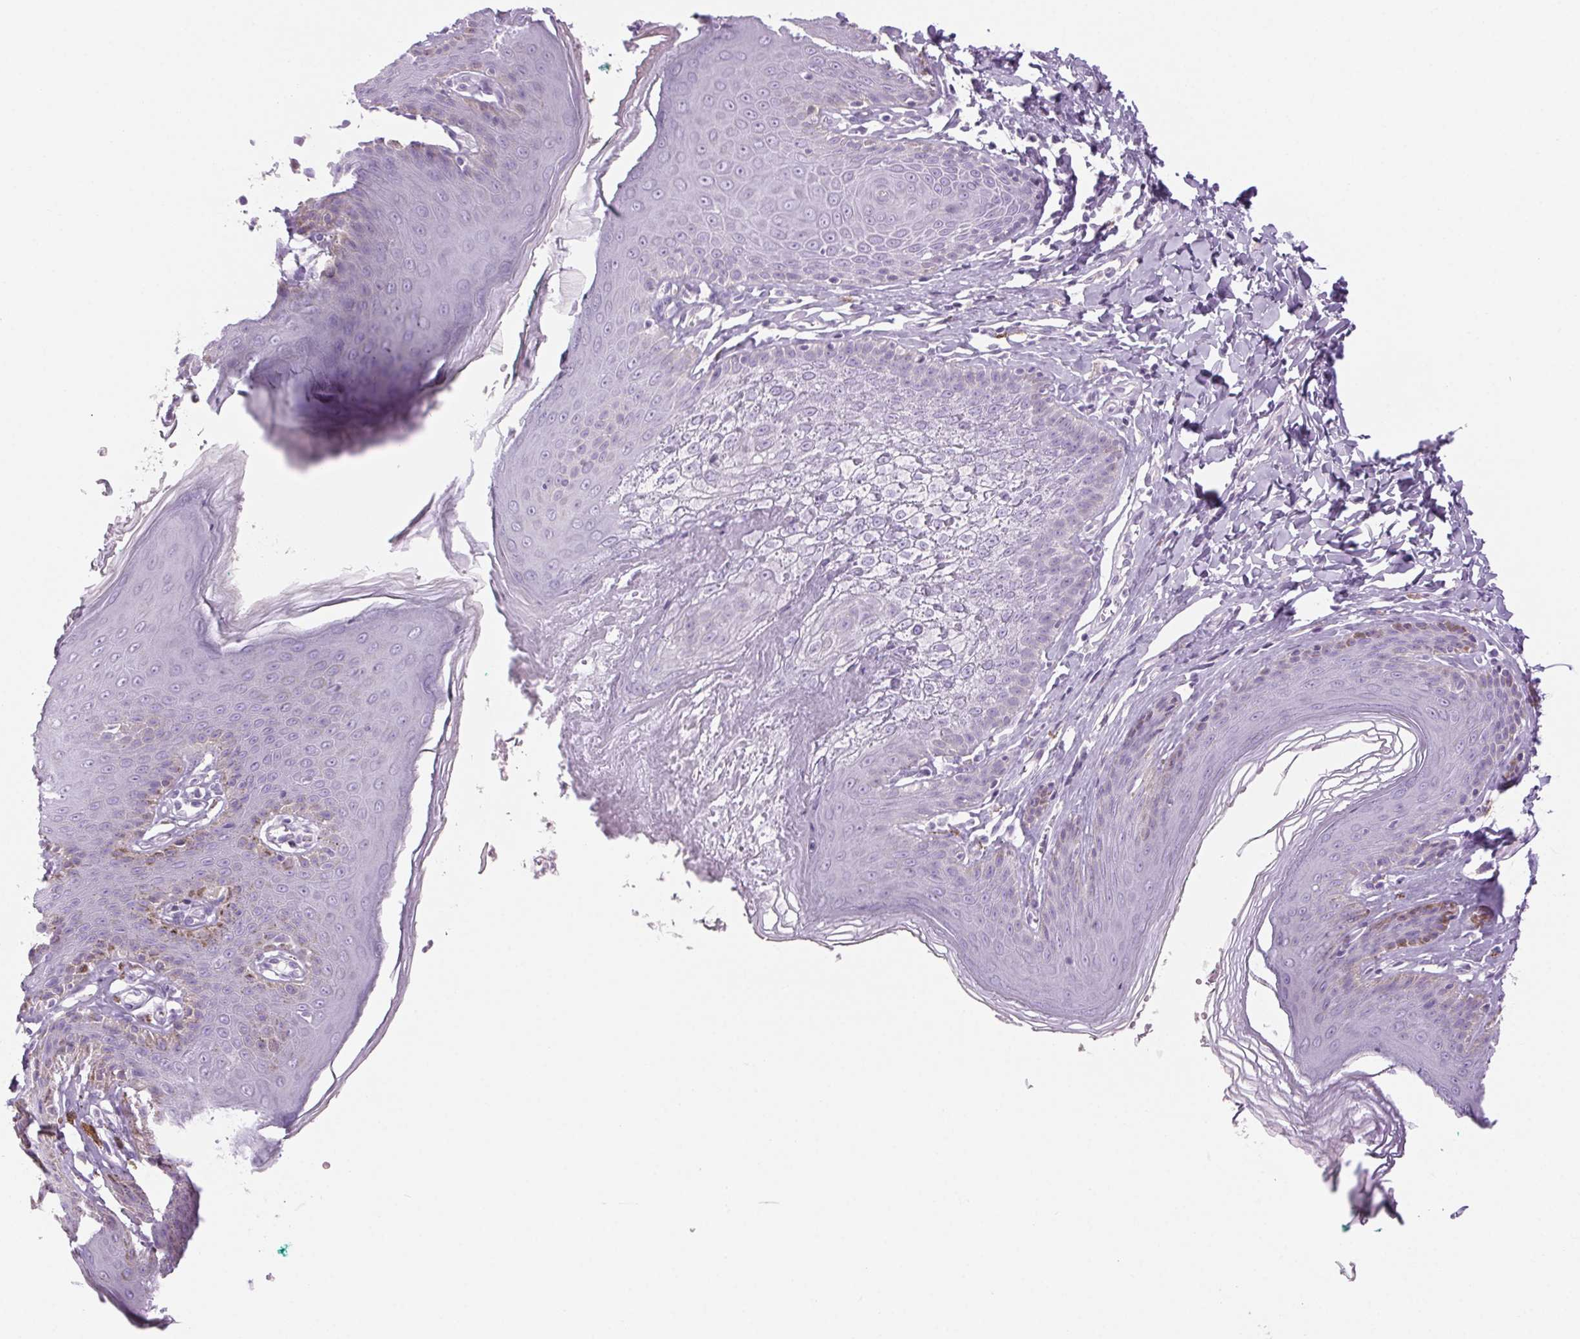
{"staining": {"intensity": "negative", "quantity": "none", "location": "none"}, "tissue": "skin", "cell_type": "Epidermal cells", "image_type": "normal", "snomed": [{"axis": "morphology", "description": "Normal tissue, NOS"}, {"axis": "topography", "description": "Vulva"}, {"axis": "topography", "description": "Peripheral nerve tissue"}], "caption": "DAB (3,3'-diaminobenzidine) immunohistochemical staining of unremarkable human skin displays no significant expression in epidermal cells.", "gene": "LRP2", "patient": {"sex": "female", "age": 66}}